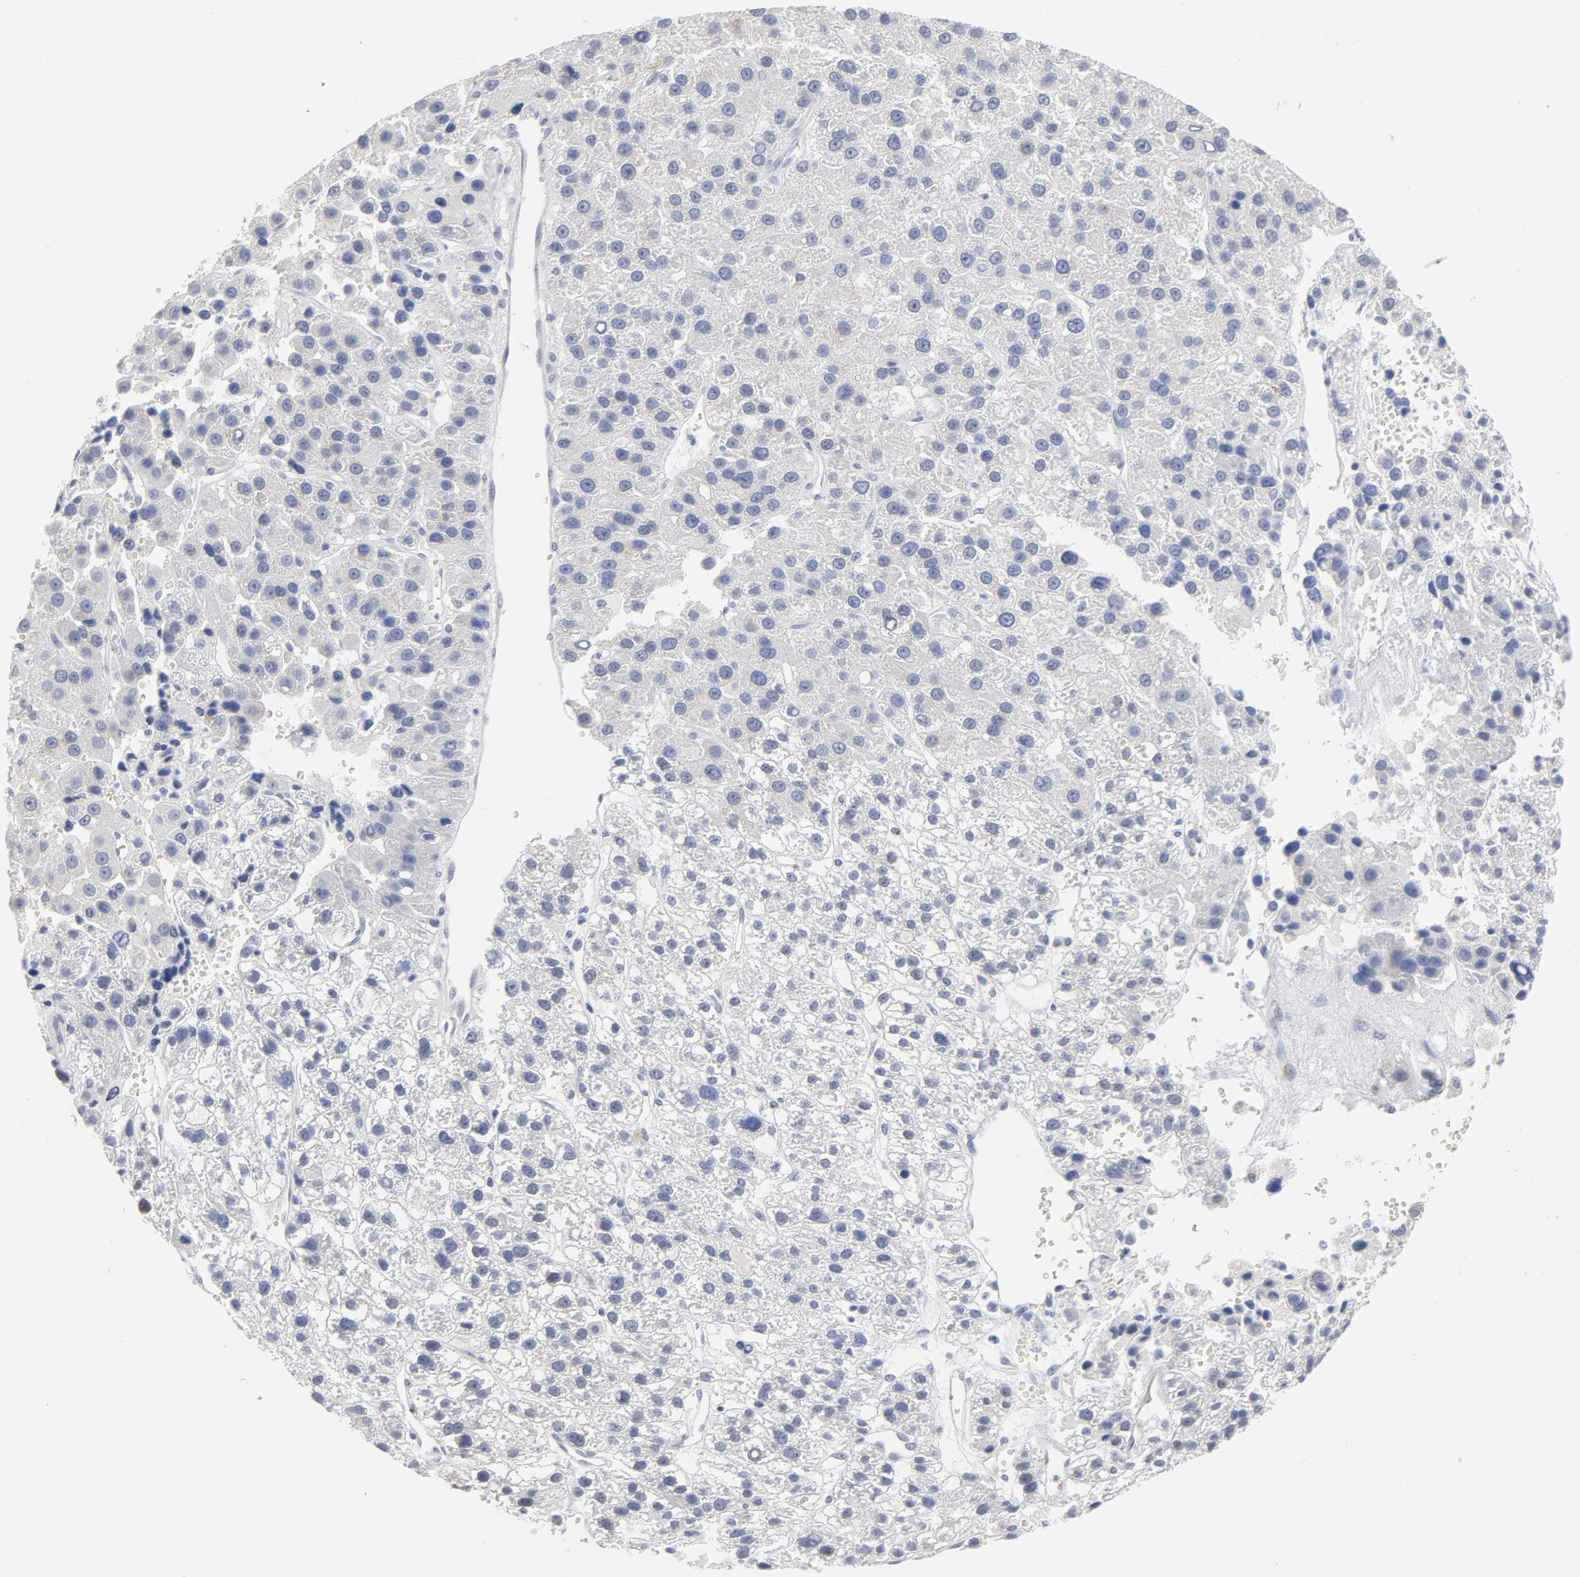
{"staining": {"intensity": "negative", "quantity": "none", "location": "none"}, "tissue": "liver cancer", "cell_type": "Tumor cells", "image_type": "cancer", "snomed": [{"axis": "morphology", "description": "Carcinoma, Hepatocellular, NOS"}, {"axis": "topography", "description": "Liver"}], "caption": "An IHC histopathology image of liver cancer is shown. There is no staining in tumor cells of liver cancer. (DAB immunohistochemistry with hematoxylin counter stain).", "gene": "CPE", "patient": {"sex": "female", "age": 85}}